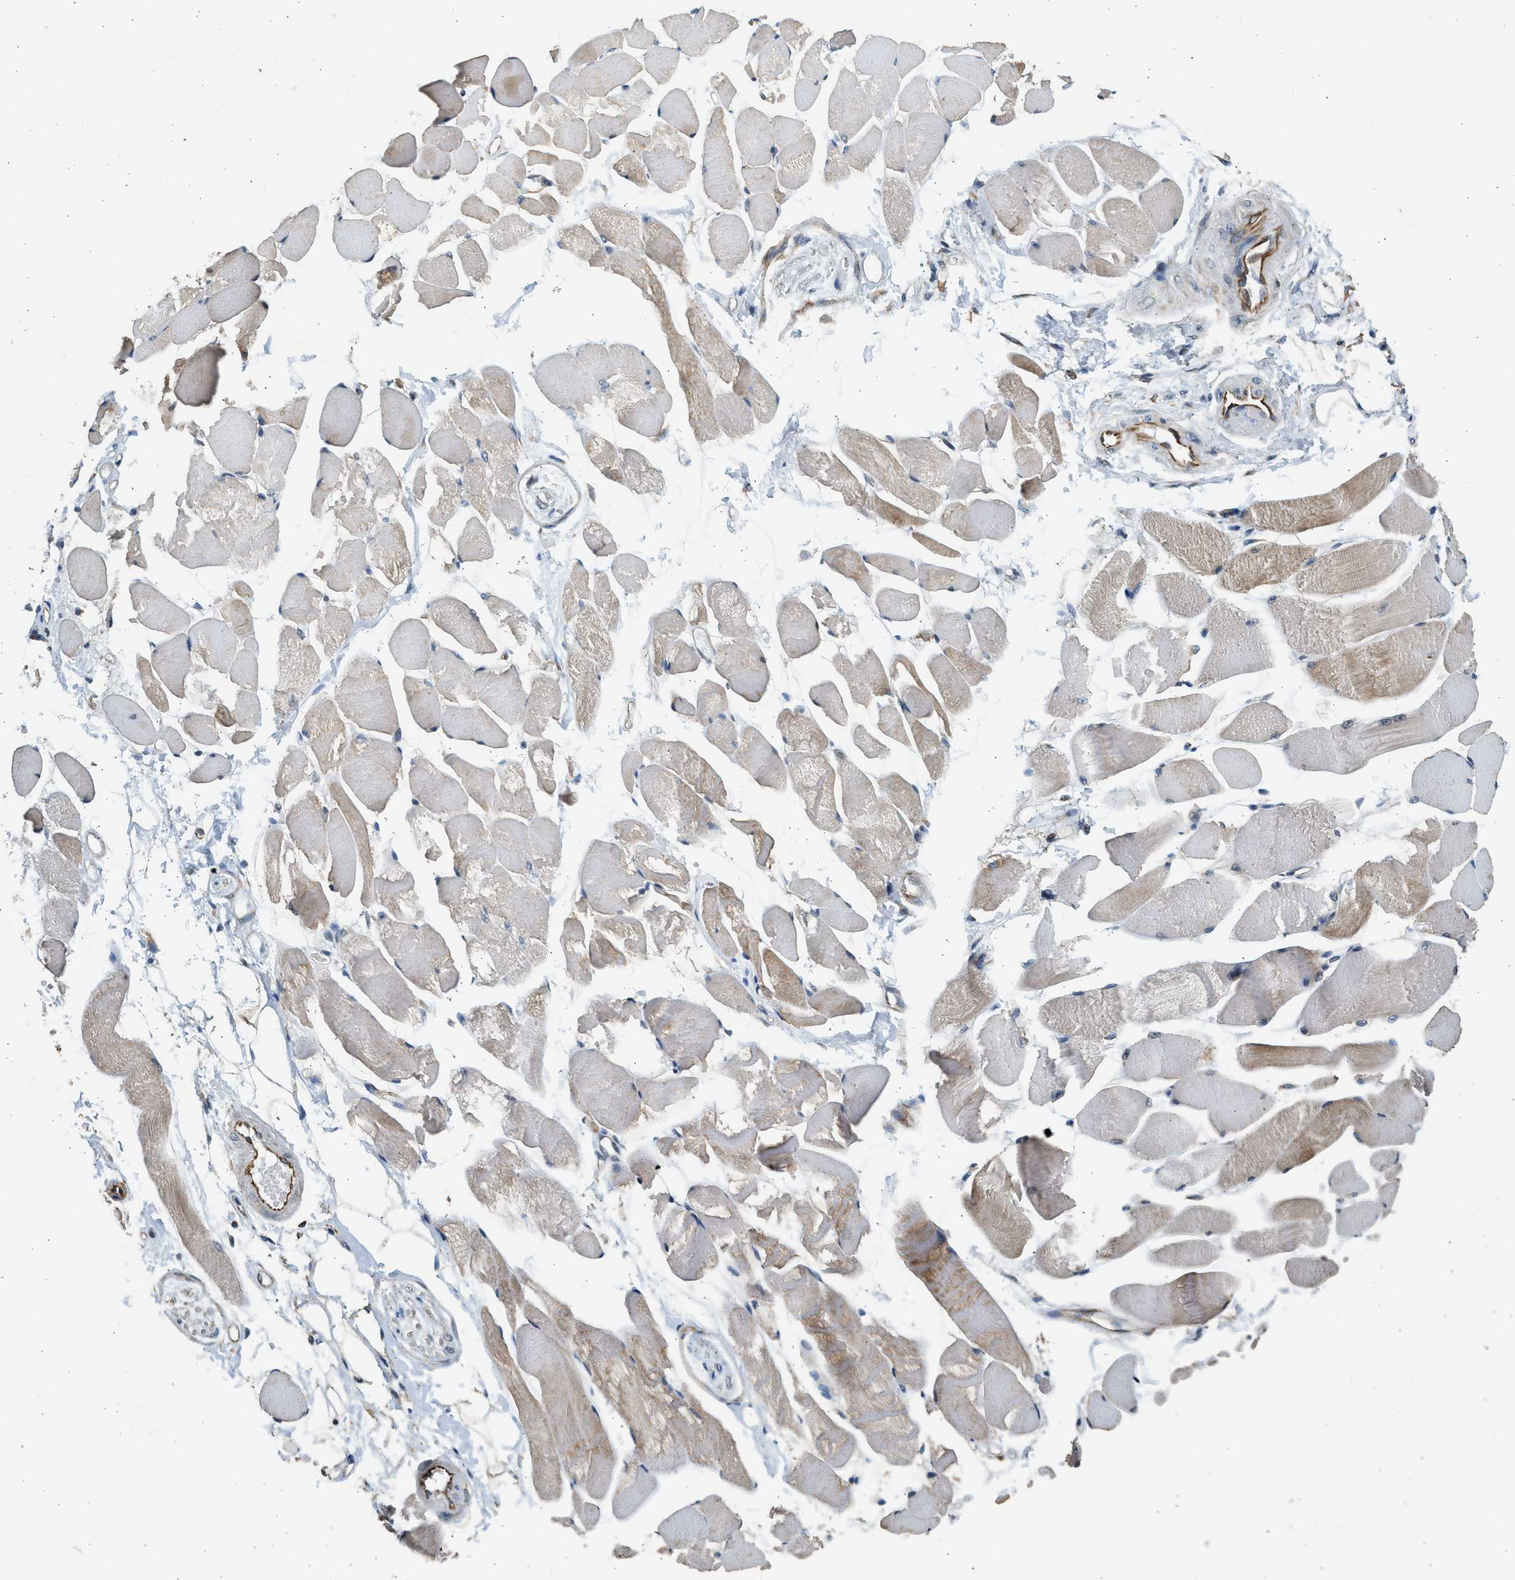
{"staining": {"intensity": "weak", "quantity": "25%-75%", "location": "cytoplasmic/membranous"}, "tissue": "skeletal muscle", "cell_type": "Myocytes", "image_type": "normal", "snomed": [{"axis": "morphology", "description": "Normal tissue, NOS"}, {"axis": "topography", "description": "Skeletal muscle"}, {"axis": "topography", "description": "Peripheral nerve tissue"}], "caption": "Weak cytoplasmic/membranous staining for a protein is appreciated in approximately 25%-75% of myocytes of benign skeletal muscle using IHC.", "gene": "PCLO", "patient": {"sex": "female", "age": 84}}